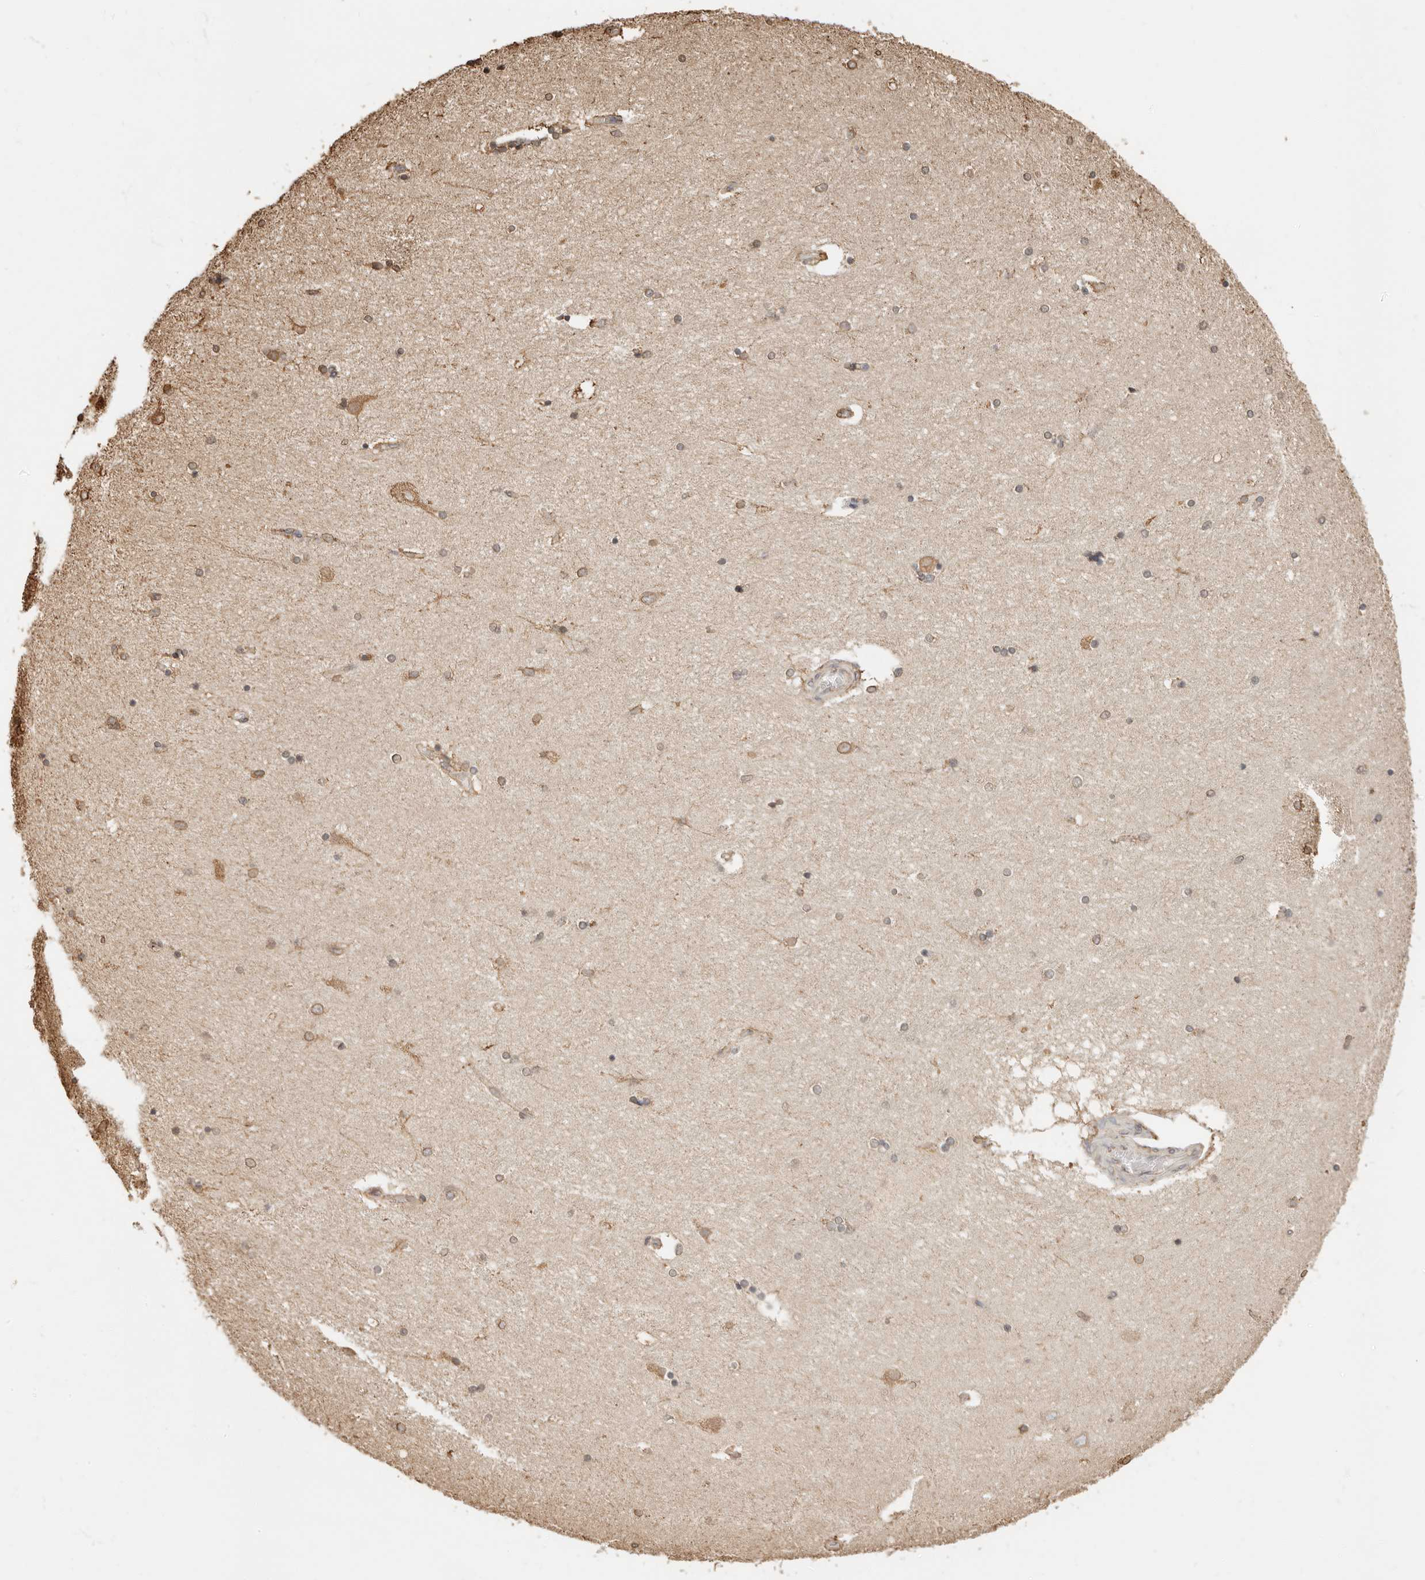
{"staining": {"intensity": "moderate", "quantity": "25%-75%", "location": "cytoplasmic/membranous,nuclear"}, "tissue": "hippocampus", "cell_type": "Glial cells", "image_type": "normal", "snomed": [{"axis": "morphology", "description": "Normal tissue, NOS"}, {"axis": "topography", "description": "Hippocampus"}], "caption": "Immunohistochemical staining of unremarkable hippocampus exhibits 25%-75% levels of moderate cytoplasmic/membranous,nuclear protein expression in about 25%-75% of glial cells.", "gene": "ARHGEF10L", "patient": {"sex": "female", "age": 54}}